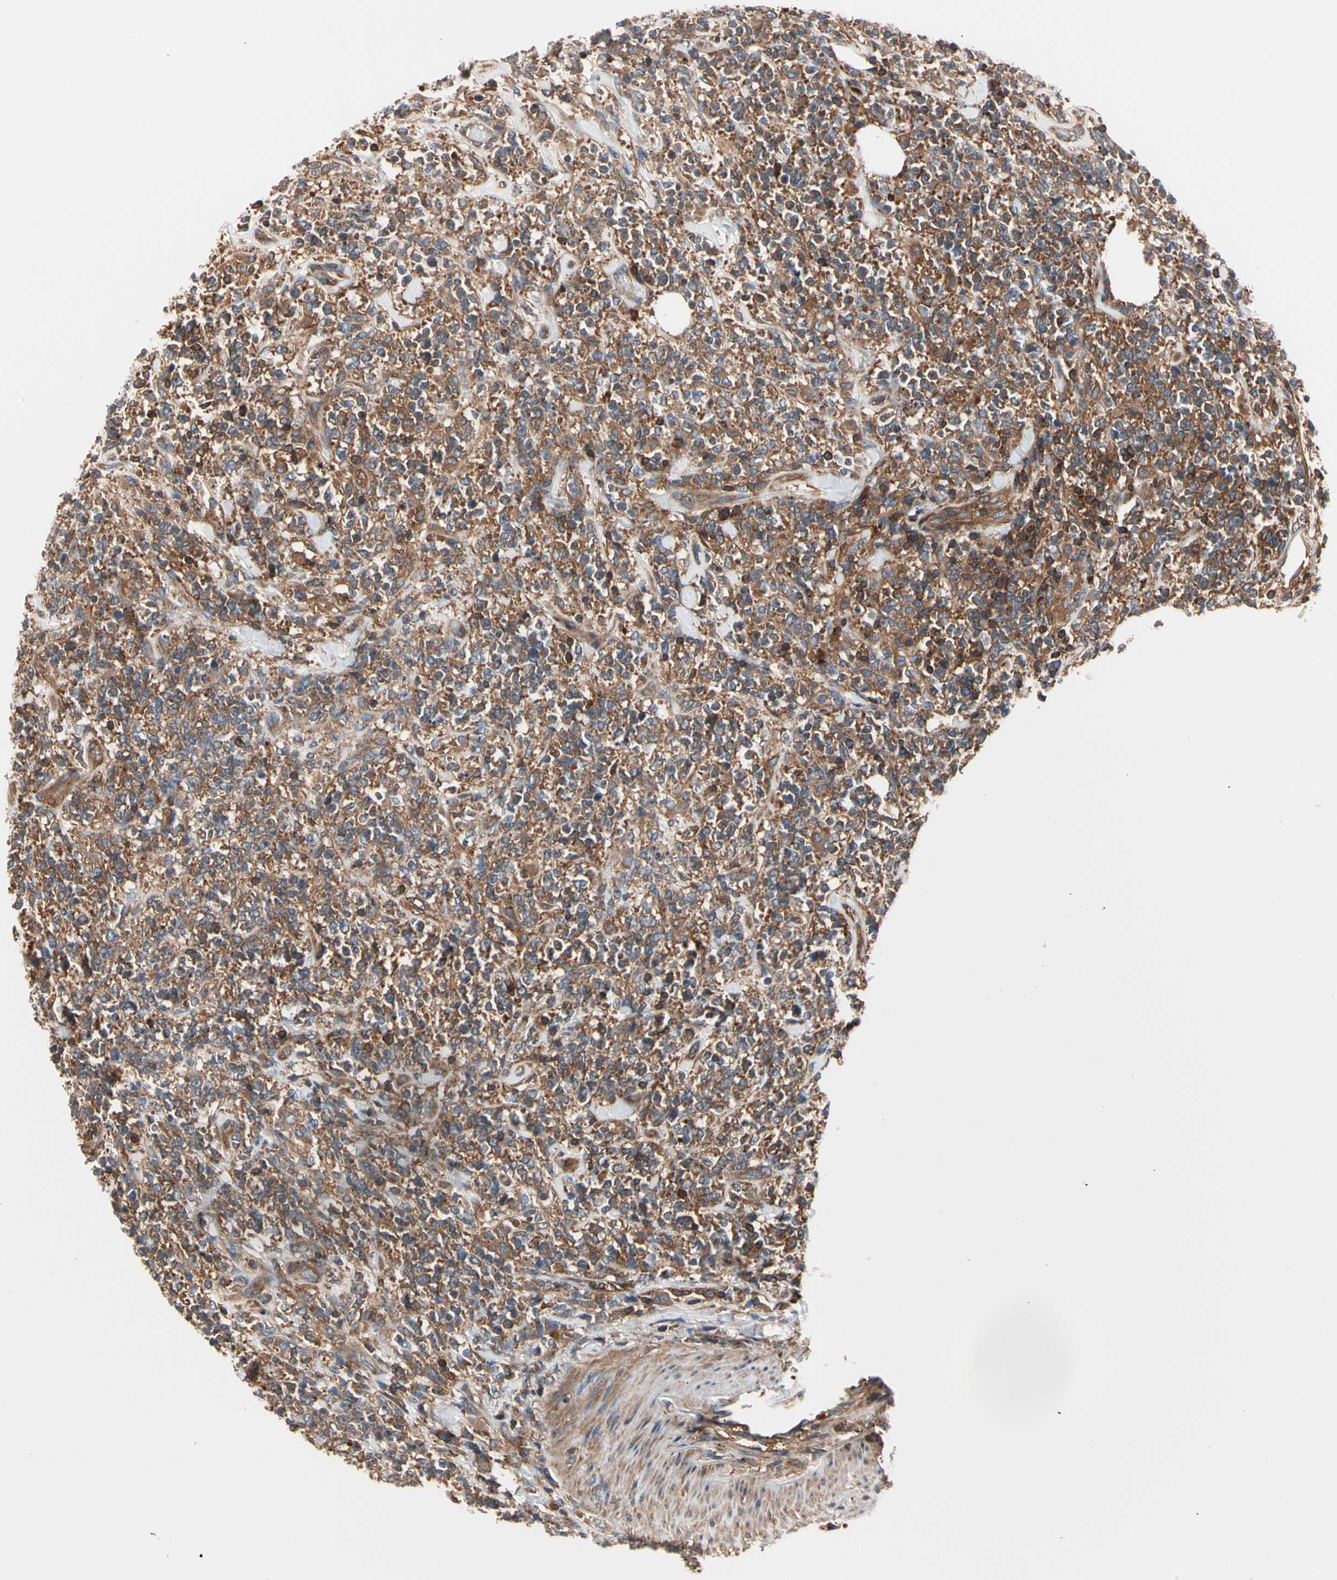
{"staining": {"intensity": "moderate", "quantity": ">75%", "location": "cytoplasmic/membranous"}, "tissue": "lymphoma", "cell_type": "Tumor cells", "image_type": "cancer", "snomed": [{"axis": "morphology", "description": "Malignant lymphoma, non-Hodgkin's type, High grade"}, {"axis": "topography", "description": "Soft tissue"}], "caption": "This is an image of immunohistochemistry (IHC) staining of lymphoma, which shows moderate expression in the cytoplasmic/membranous of tumor cells.", "gene": "ROCK1", "patient": {"sex": "male", "age": 18}}